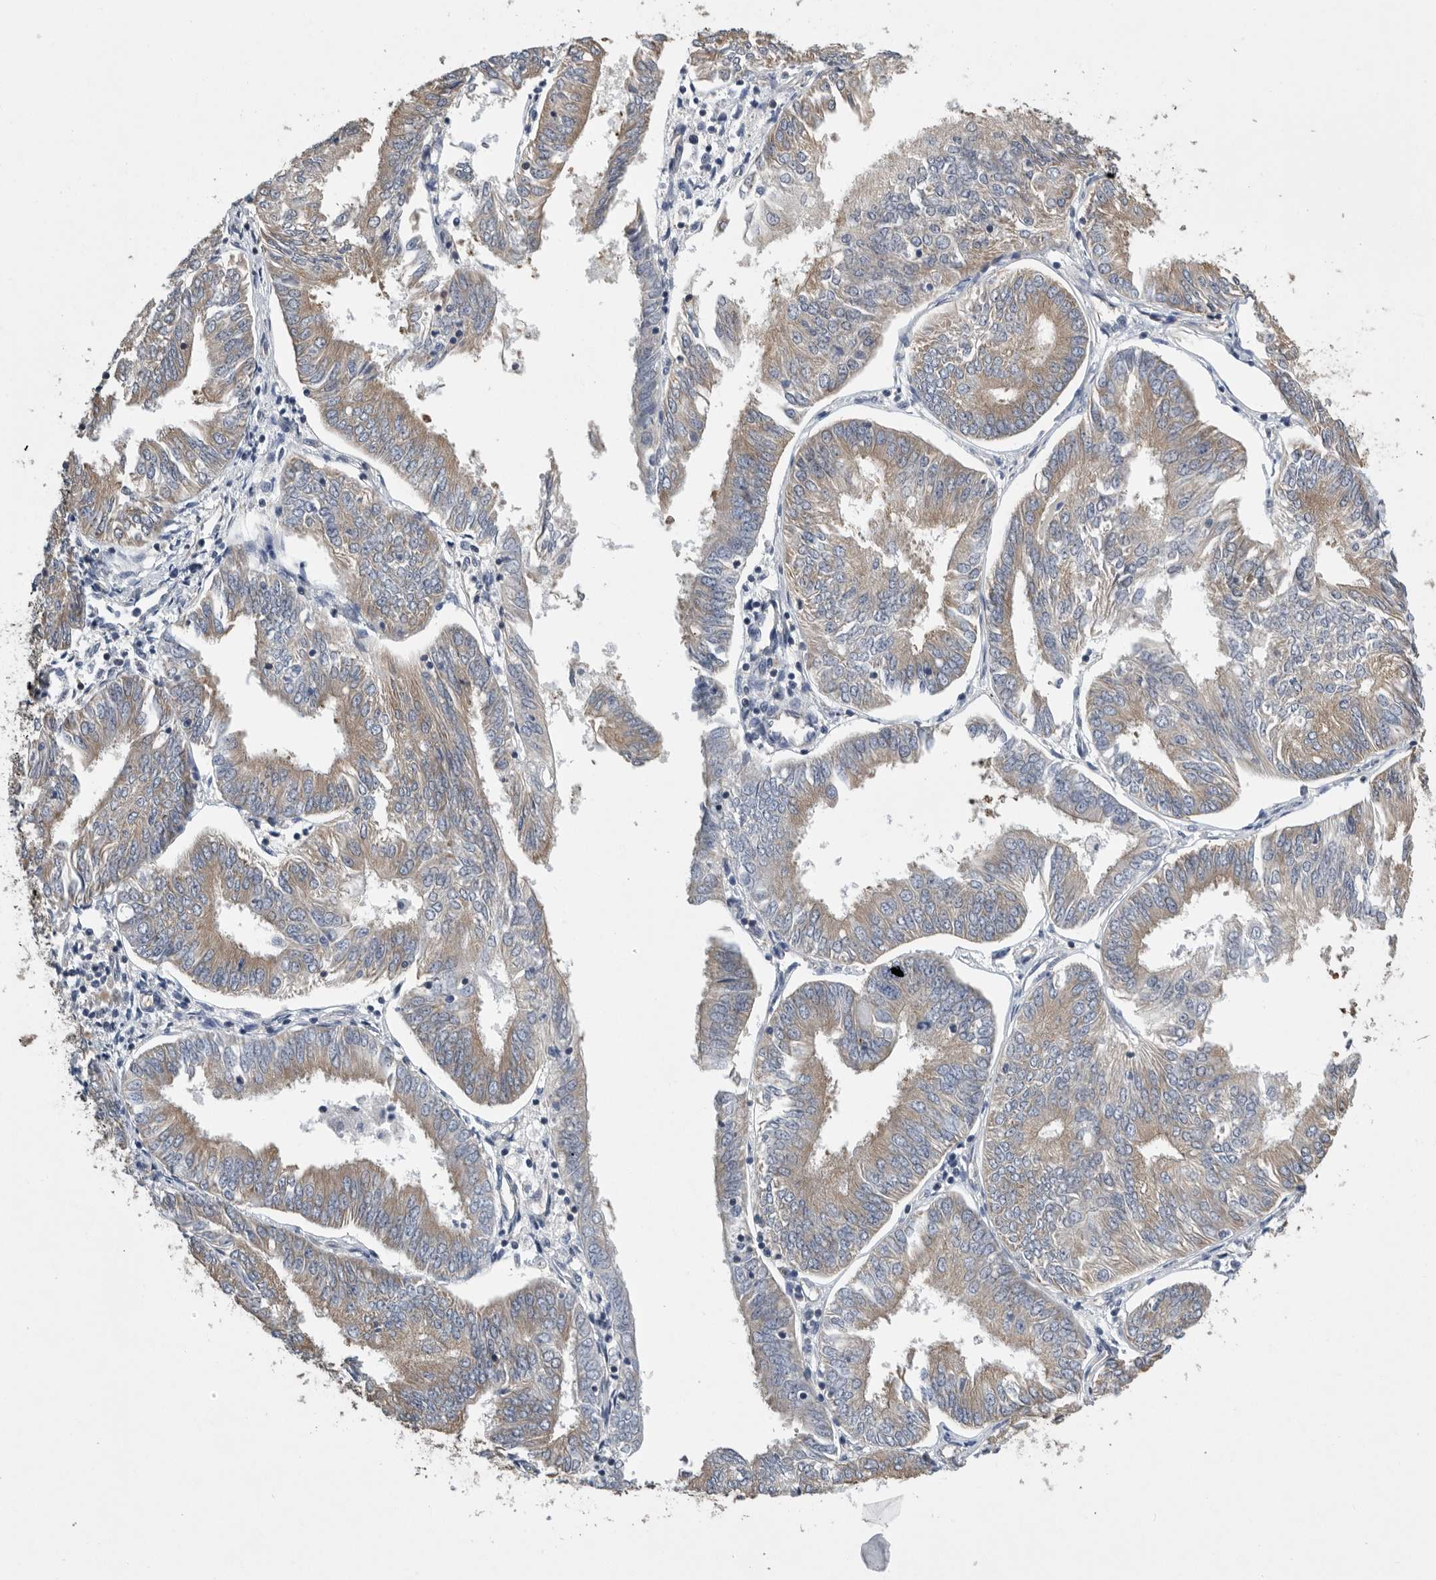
{"staining": {"intensity": "weak", "quantity": ">75%", "location": "cytoplasmic/membranous"}, "tissue": "endometrial cancer", "cell_type": "Tumor cells", "image_type": "cancer", "snomed": [{"axis": "morphology", "description": "Adenocarcinoma, NOS"}, {"axis": "topography", "description": "Endometrium"}], "caption": "High-magnification brightfield microscopy of endometrial adenocarcinoma stained with DAB (brown) and counterstained with hematoxylin (blue). tumor cells exhibit weak cytoplasmic/membranous staining is seen in about>75% of cells. (brown staining indicates protein expression, while blue staining denotes nuclei).", "gene": "PDCD4", "patient": {"sex": "female", "age": 58}}